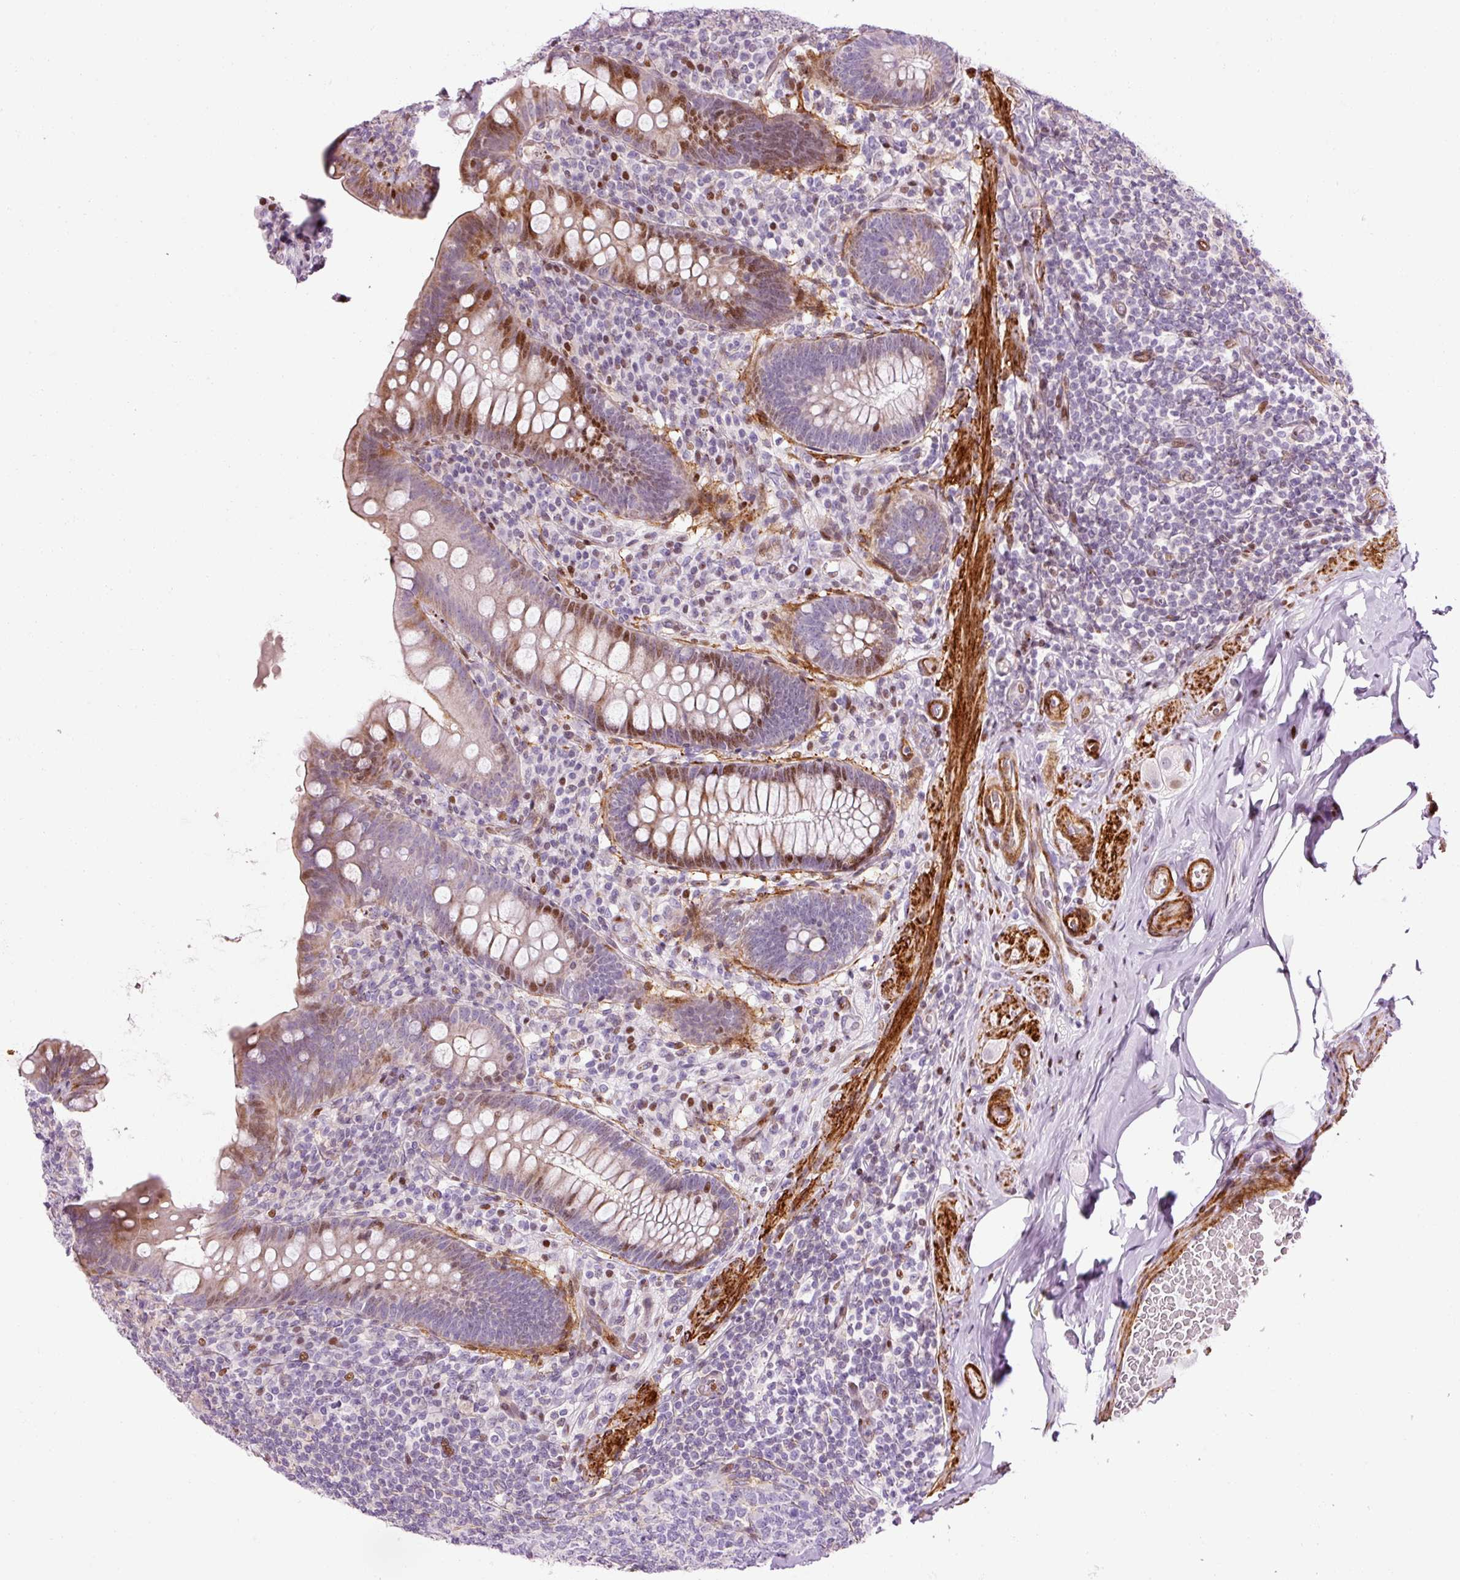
{"staining": {"intensity": "moderate", "quantity": "25%-75%", "location": "cytoplasmic/membranous,nuclear"}, "tissue": "appendix", "cell_type": "Glandular cells", "image_type": "normal", "snomed": [{"axis": "morphology", "description": "Normal tissue, NOS"}, {"axis": "topography", "description": "Appendix"}], "caption": "The histopathology image demonstrates immunohistochemical staining of unremarkable appendix. There is moderate cytoplasmic/membranous,nuclear positivity is appreciated in about 25%-75% of glandular cells.", "gene": "ANKRD20A1", "patient": {"sex": "male", "age": 71}}